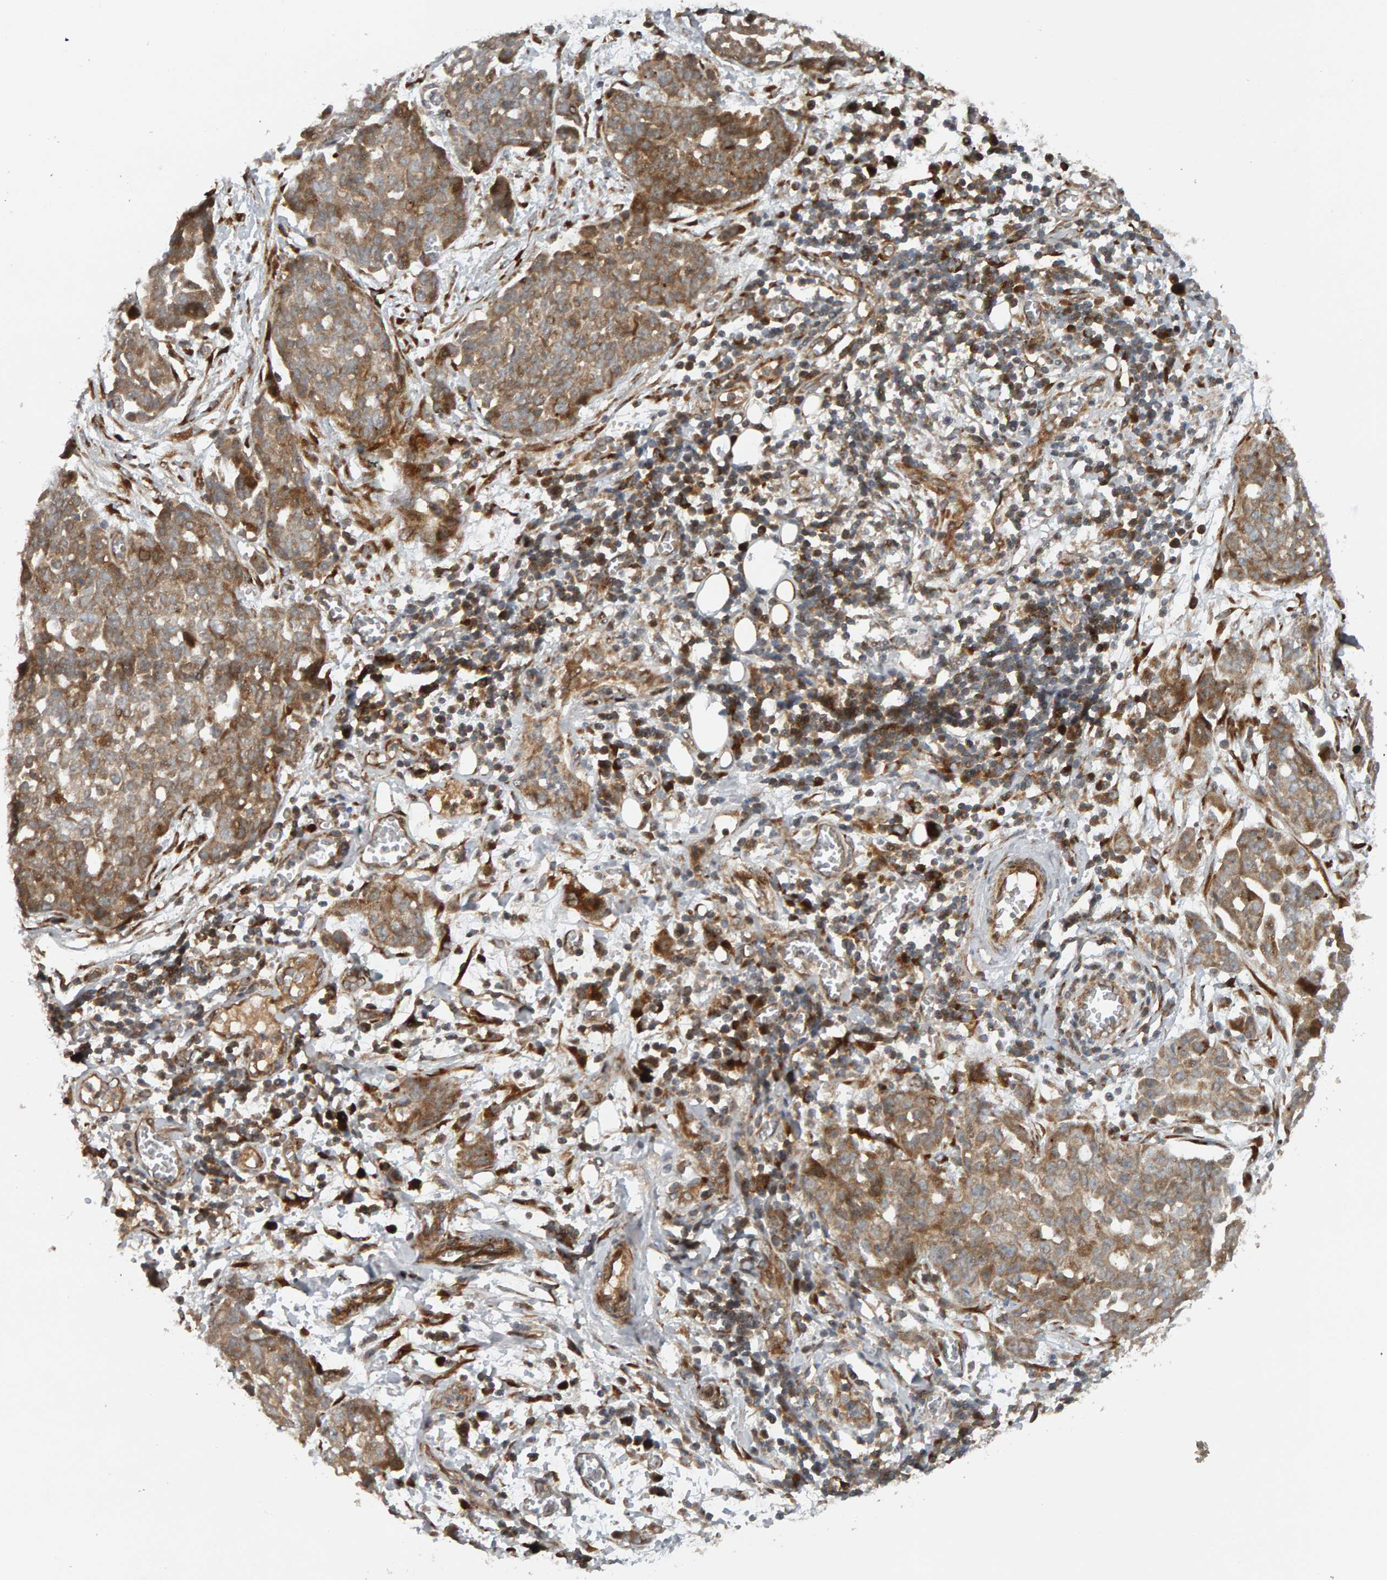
{"staining": {"intensity": "moderate", "quantity": ">75%", "location": "cytoplasmic/membranous"}, "tissue": "ovarian cancer", "cell_type": "Tumor cells", "image_type": "cancer", "snomed": [{"axis": "morphology", "description": "Cystadenocarcinoma, serous, NOS"}, {"axis": "topography", "description": "Soft tissue"}, {"axis": "topography", "description": "Ovary"}], "caption": "Immunohistochemistry (IHC) micrograph of ovarian cancer (serous cystadenocarcinoma) stained for a protein (brown), which reveals medium levels of moderate cytoplasmic/membranous expression in about >75% of tumor cells.", "gene": "ZFAND1", "patient": {"sex": "female", "age": 57}}